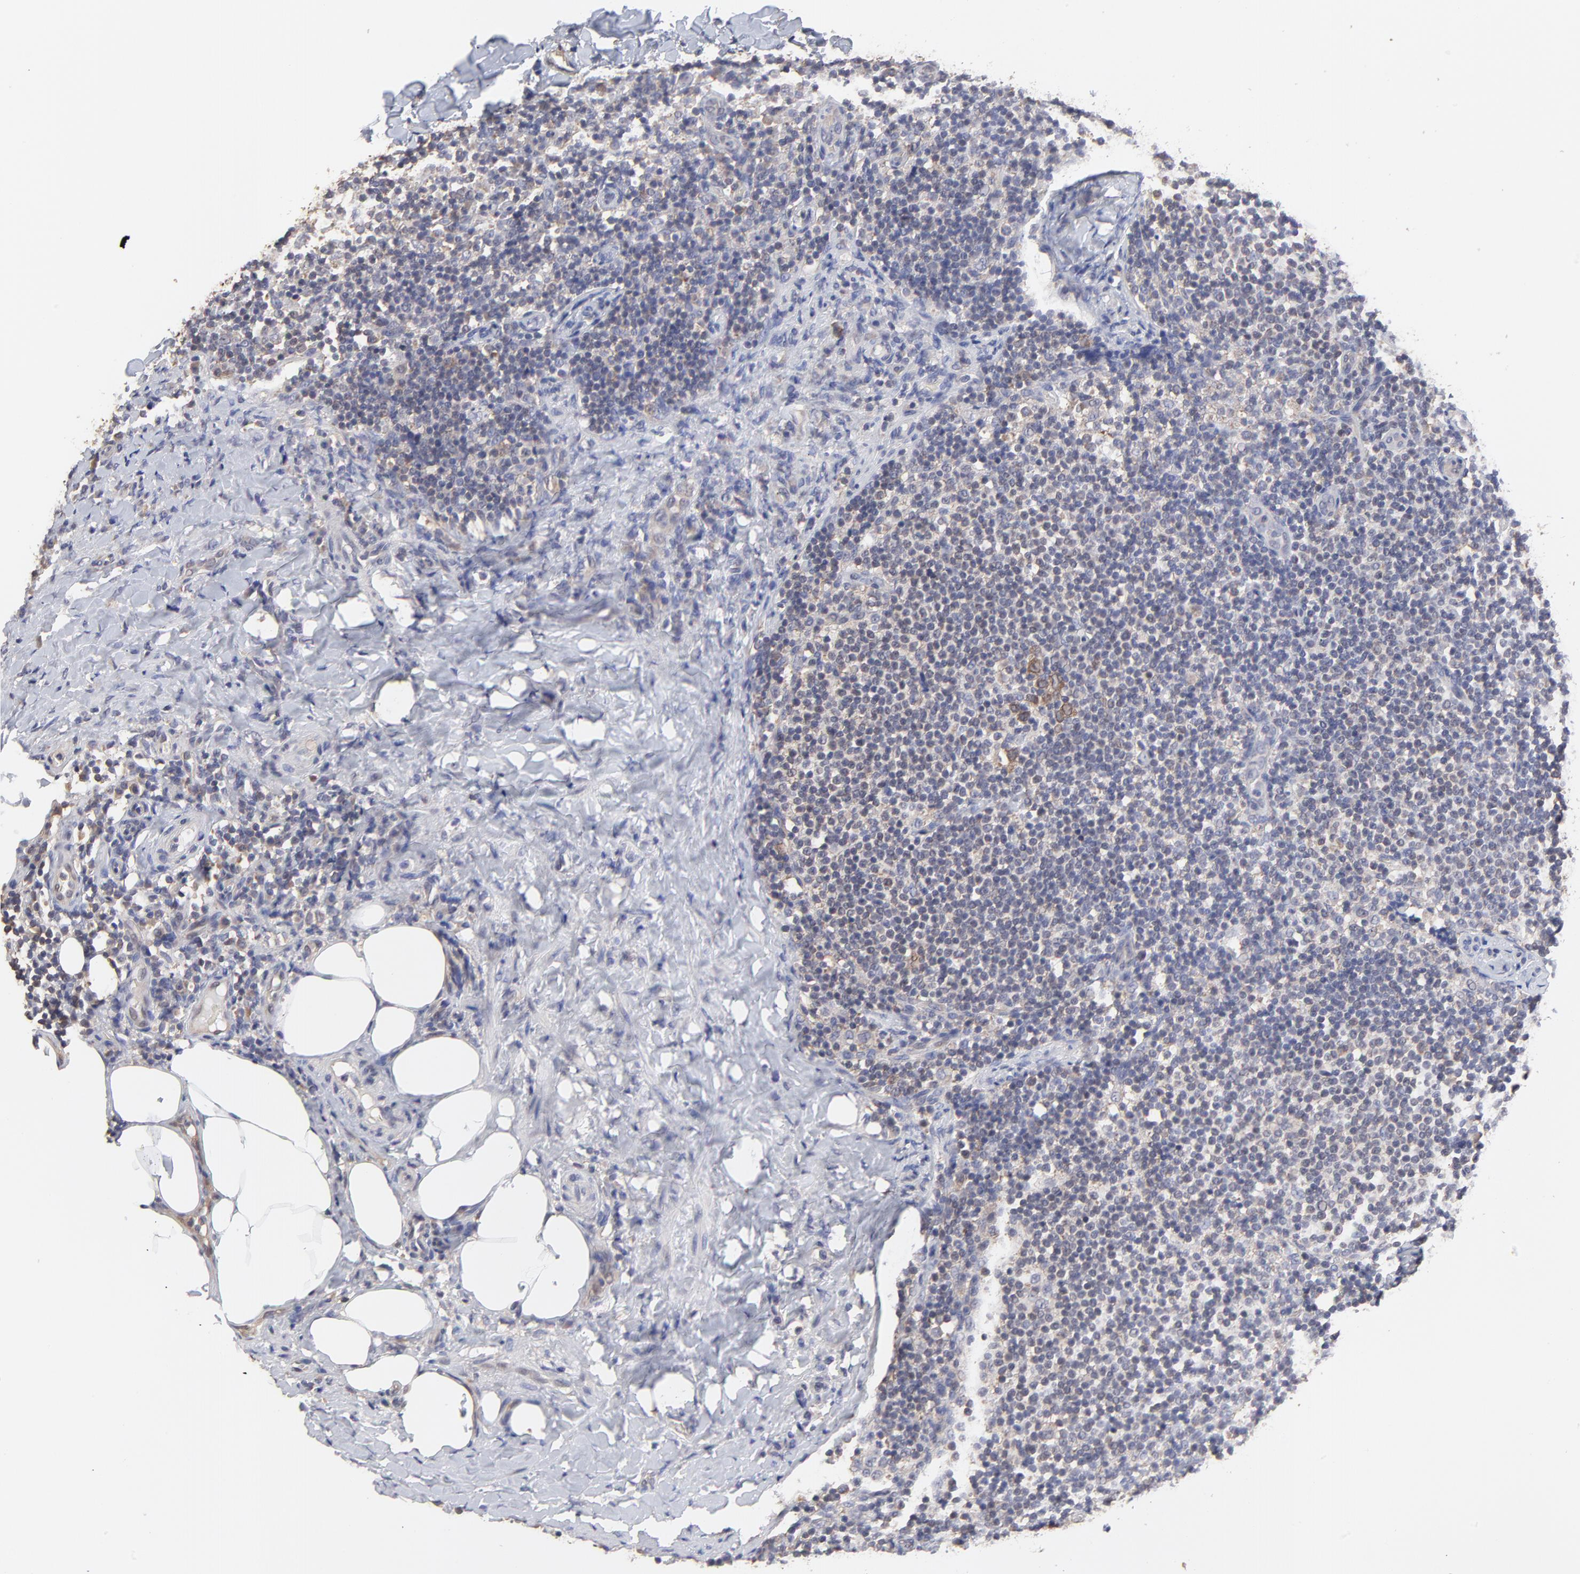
{"staining": {"intensity": "moderate", "quantity": "25%-75%", "location": "cytoplasmic/membranous"}, "tissue": "lymph node", "cell_type": "Germinal center cells", "image_type": "normal", "snomed": [{"axis": "morphology", "description": "Normal tissue, NOS"}, {"axis": "morphology", "description": "Inflammation, NOS"}, {"axis": "topography", "description": "Lymph node"}], "caption": "Immunohistochemical staining of benign lymph node shows medium levels of moderate cytoplasmic/membranous staining in approximately 25%-75% of germinal center cells. (DAB IHC, brown staining for protein, blue staining for nuclei).", "gene": "CCT2", "patient": {"sex": "male", "age": 46}}